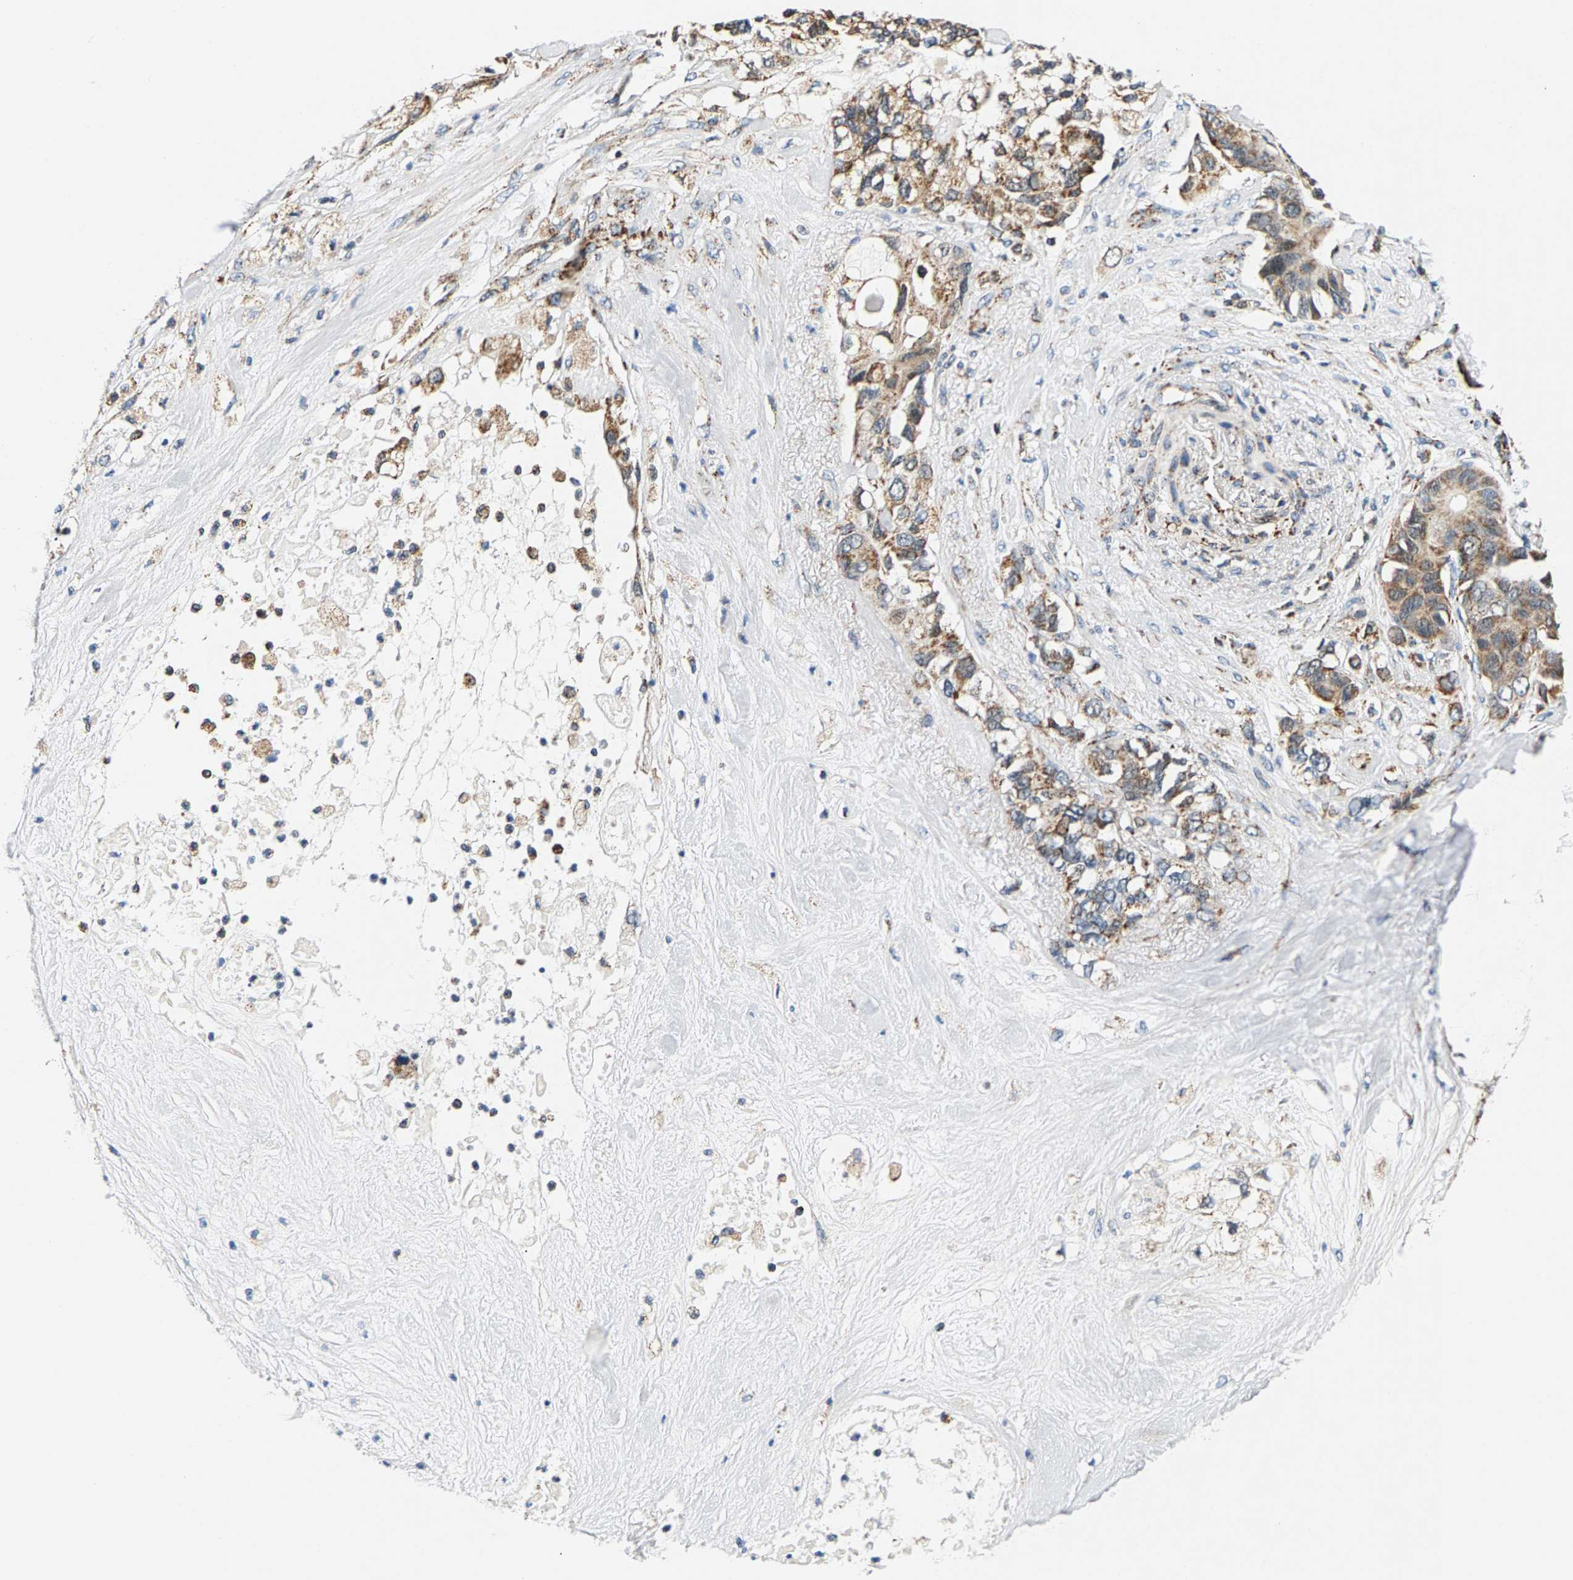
{"staining": {"intensity": "moderate", "quantity": ">75%", "location": "cytoplasmic/membranous"}, "tissue": "pancreatic cancer", "cell_type": "Tumor cells", "image_type": "cancer", "snomed": [{"axis": "morphology", "description": "Adenocarcinoma, NOS"}, {"axis": "topography", "description": "Pancreas"}], "caption": "Immunohistochemistry (IHC) histopathology image of neoplastic tissue: pancreatic cancer (adenocarcinoma) stained using IHC exhibits medium levels of moderate protein expression localized specifically in the cytoplasmic/membranous of tumor cells, appearing as a cytoplasmic/membranous brown color.", "gene": "PDE1A", "patient": {"sex": "female", "age": 56}}